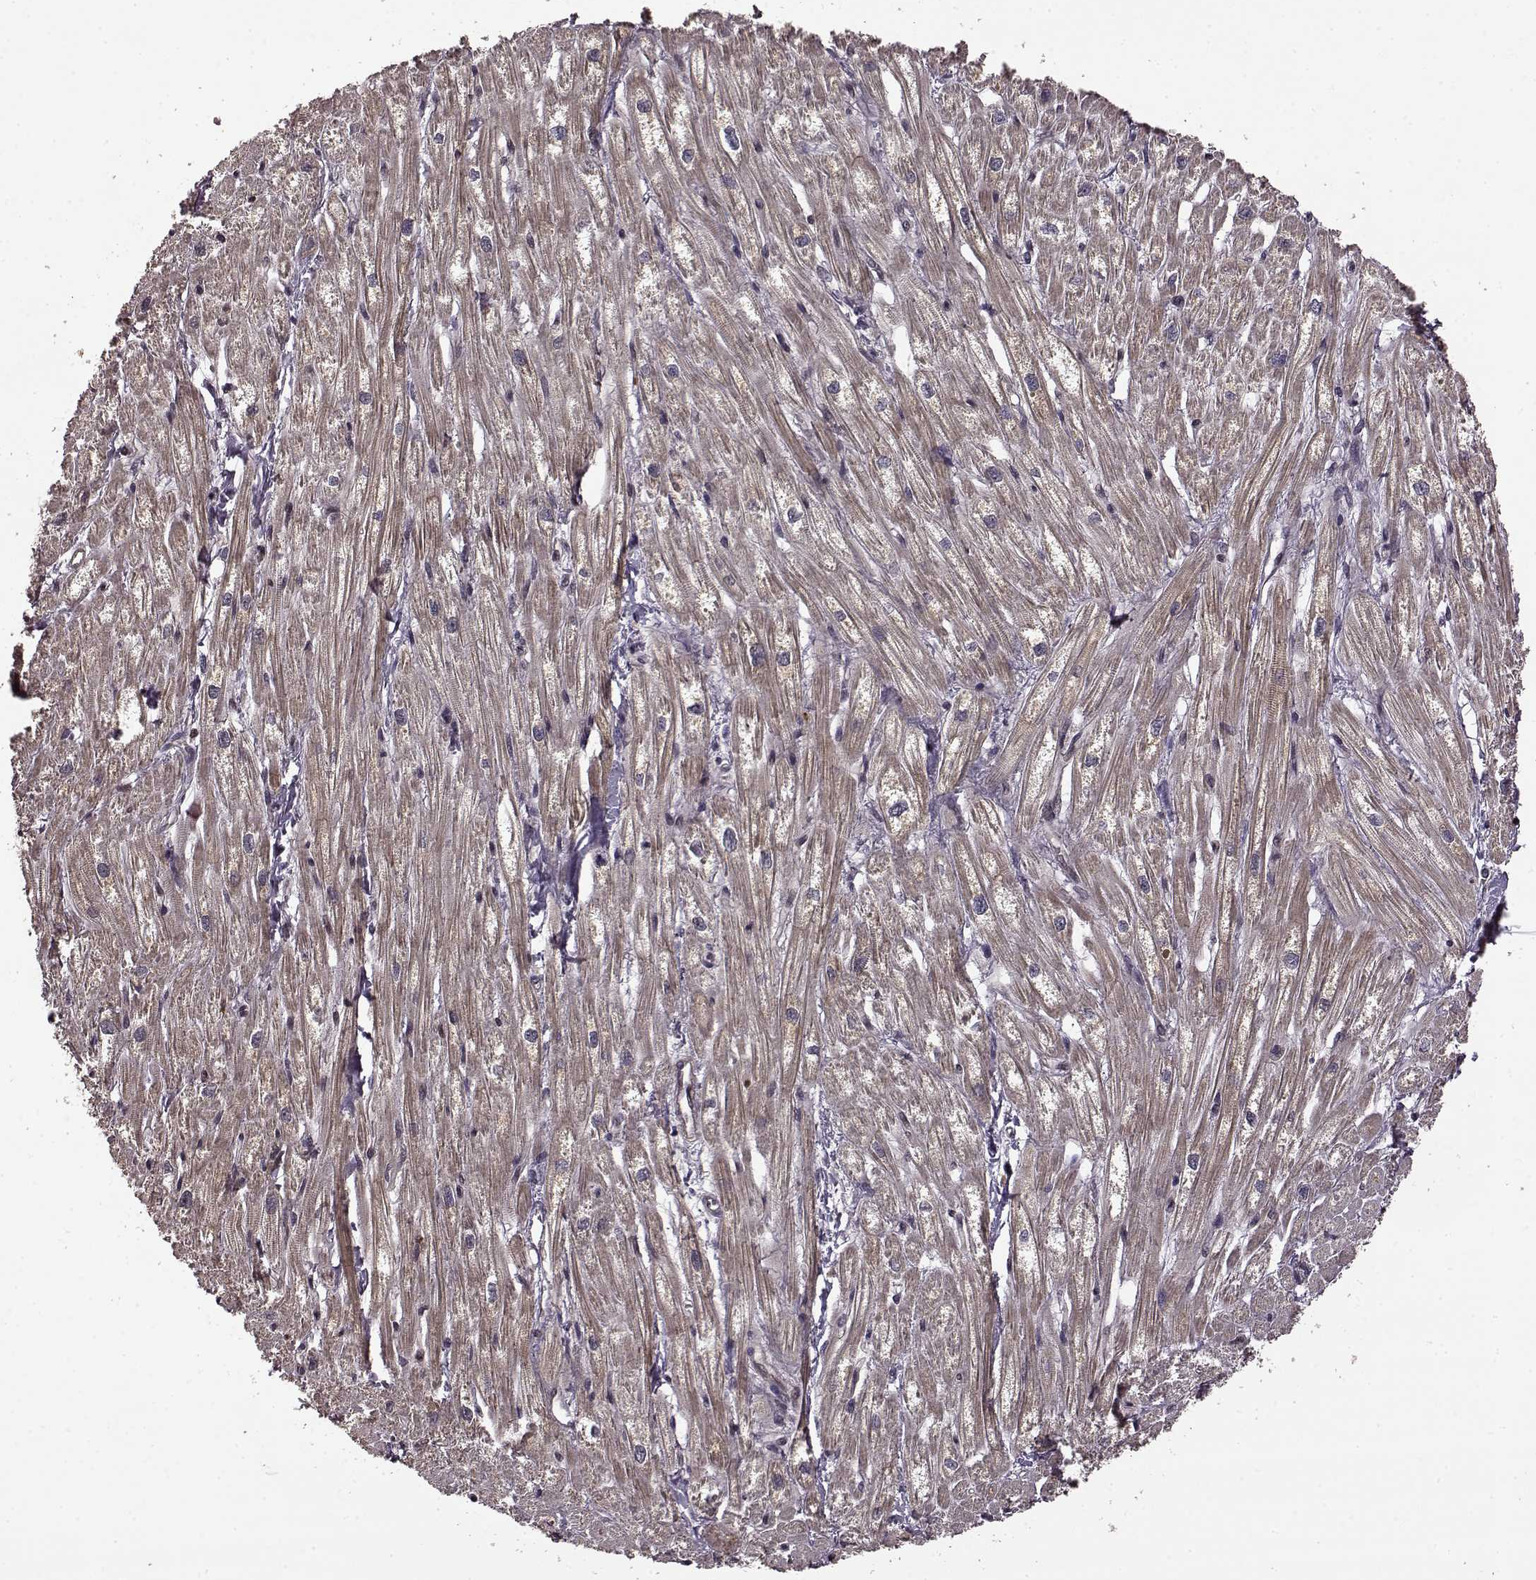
{"staining": {"intensity": "strong", "quantity": "25%-75%", "location": "cytoplasmic/membranous"}, "tissue": "heart muscle", "cell_type": "Cardiomyocytes", "image_type": "normal", "snomed": [{"axis": "morphology", "description": "Normal tissue, NOS"}, {"axis": "topography", "description": "Heart"}], "caption": "IHC histopathology image of benign heart muscle: human heart muscle stained using immunohistochemistry (IHC) reveals high levels of strong protein expression localized specifically in the cytoplasmic/membranous of cardiomyocytes, appearing as a cytoplasmic/membranous brown color.", "gene": "TRMU", "patient": {"sex": "male", "age": 61}}